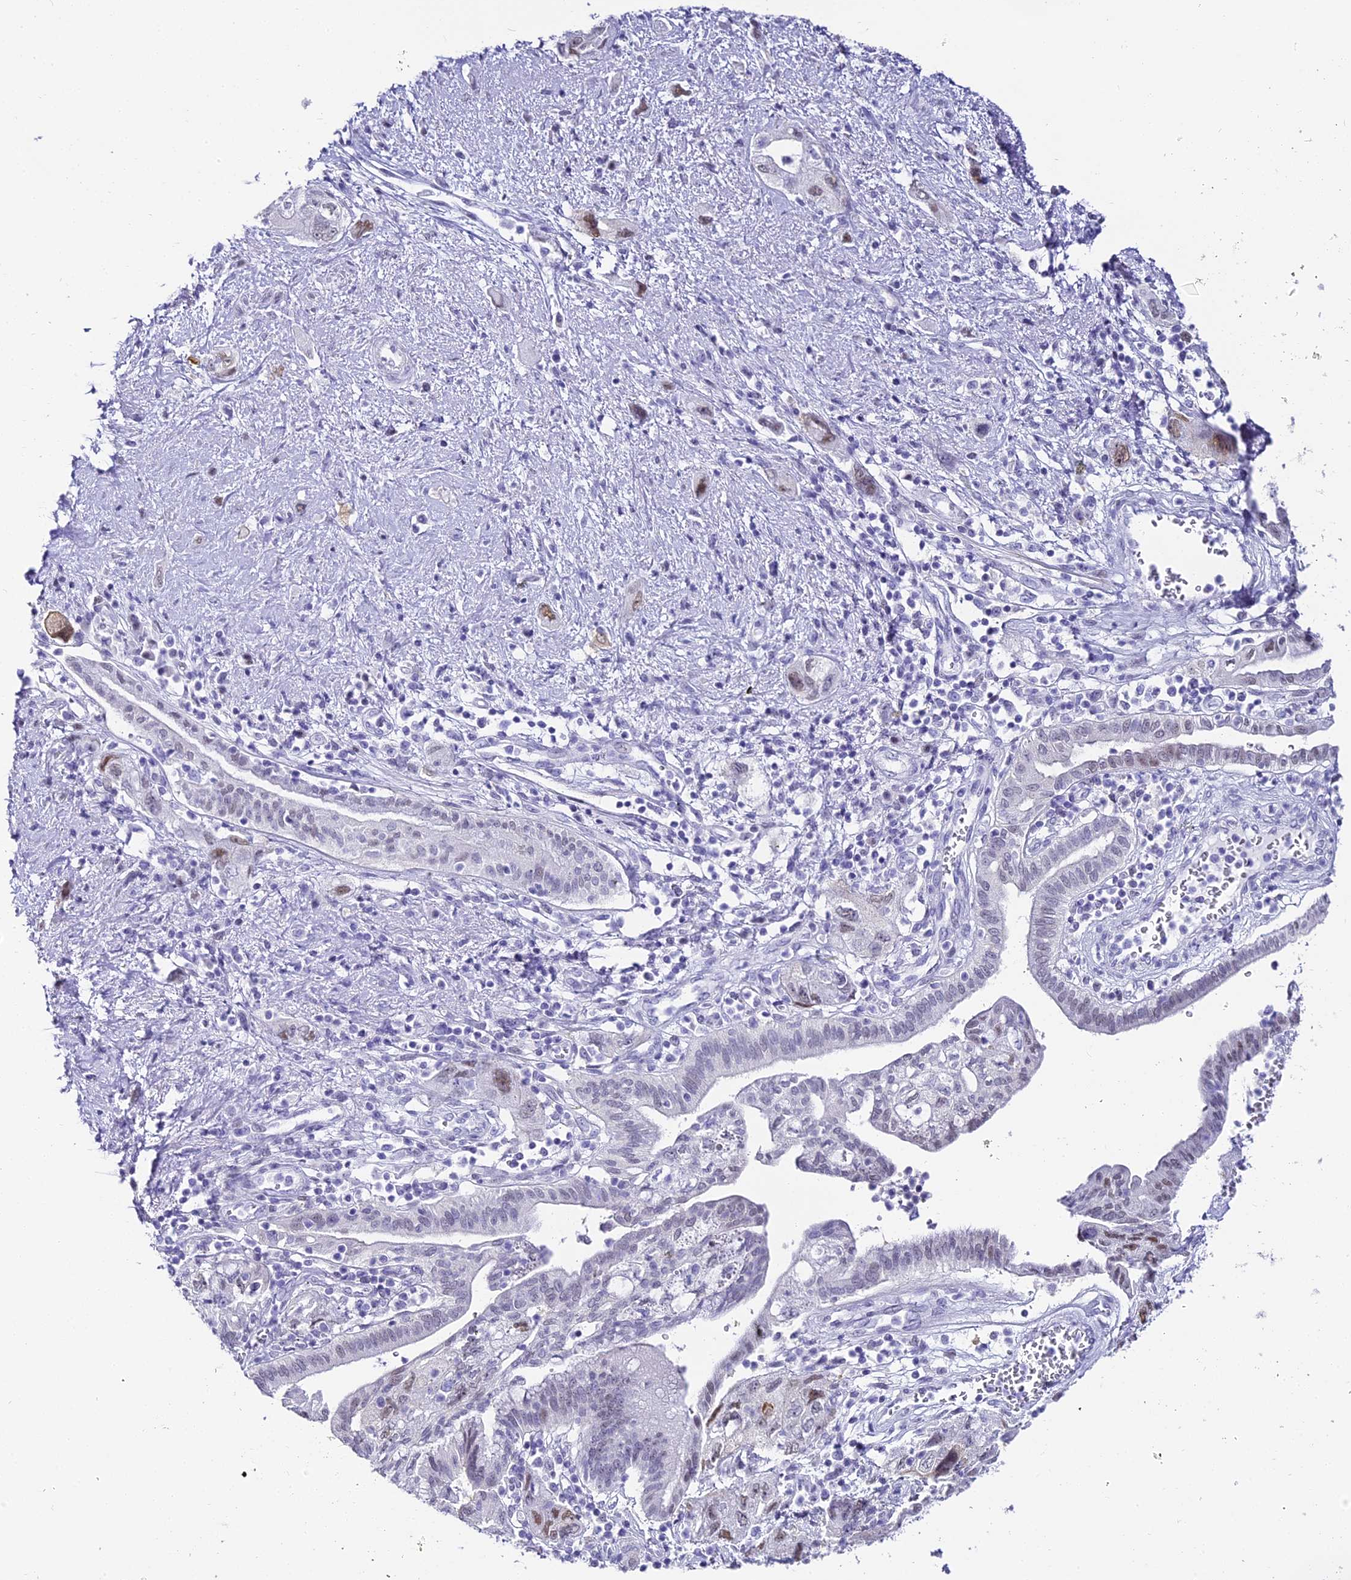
{"staining": {"intensity": "moderate", "quantity": "<25%", "location": "nuclear"}, "tissue": "pancreatic cancer", "cell_type": "Tumor cells", "image_type": "cancer", "snomed": [{"axis": "morphology", "description": "Adenocarcinoma, NOS"}, {"axis": "topography", "description": "Pancreas"}], "caption": "Immunohistochemical staining of adenocarcinoma (pancreatic) reveals low levels of moderate nuclear staining in approximately <25% of tumor cells.", "gene": "ABHD14A-ACY1", "patient": {"sex": "female", "age": 73}}